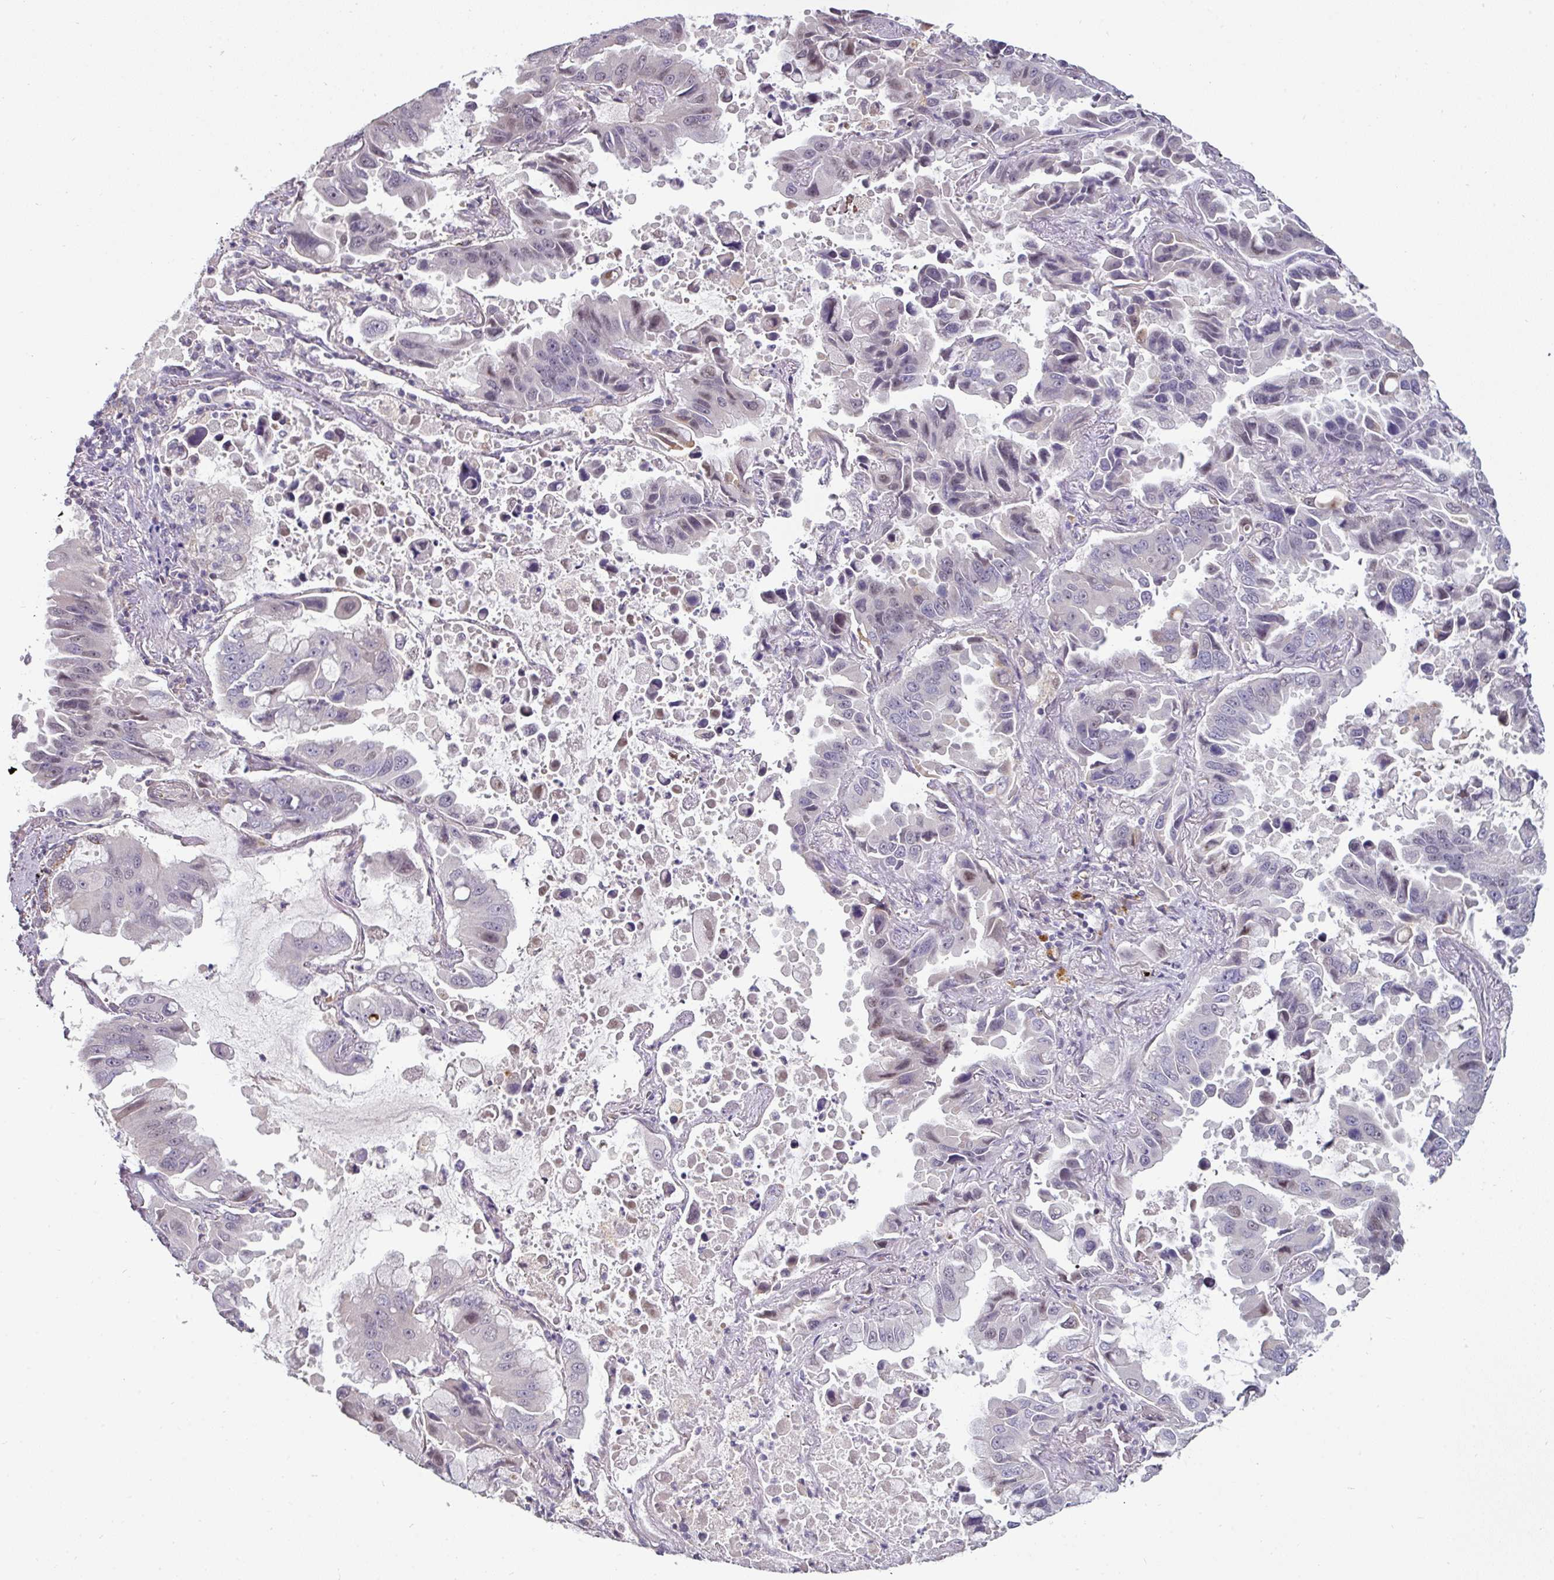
{"staining": {"intensity": "negative", "quantity": "none", "location": "none"}, "tissue": "lung cancer", "cell_type": "Tumor cells", "image_type": "cancer", "snomed": [{"axis": "morphology", "description": "Adenocarcinoma, NOS"}, {"axis": "topography", "description": "Lung"}], "caption": "IHC photomicrograph of neoplastic tissue: human lung adenocarcinoma stained with DAB (3,3'-diaminobenzidine) displays no significant protein expression in tumor cells.", "gene": "SWSAP1", "patient": {"sex": "male", "age": 64}}